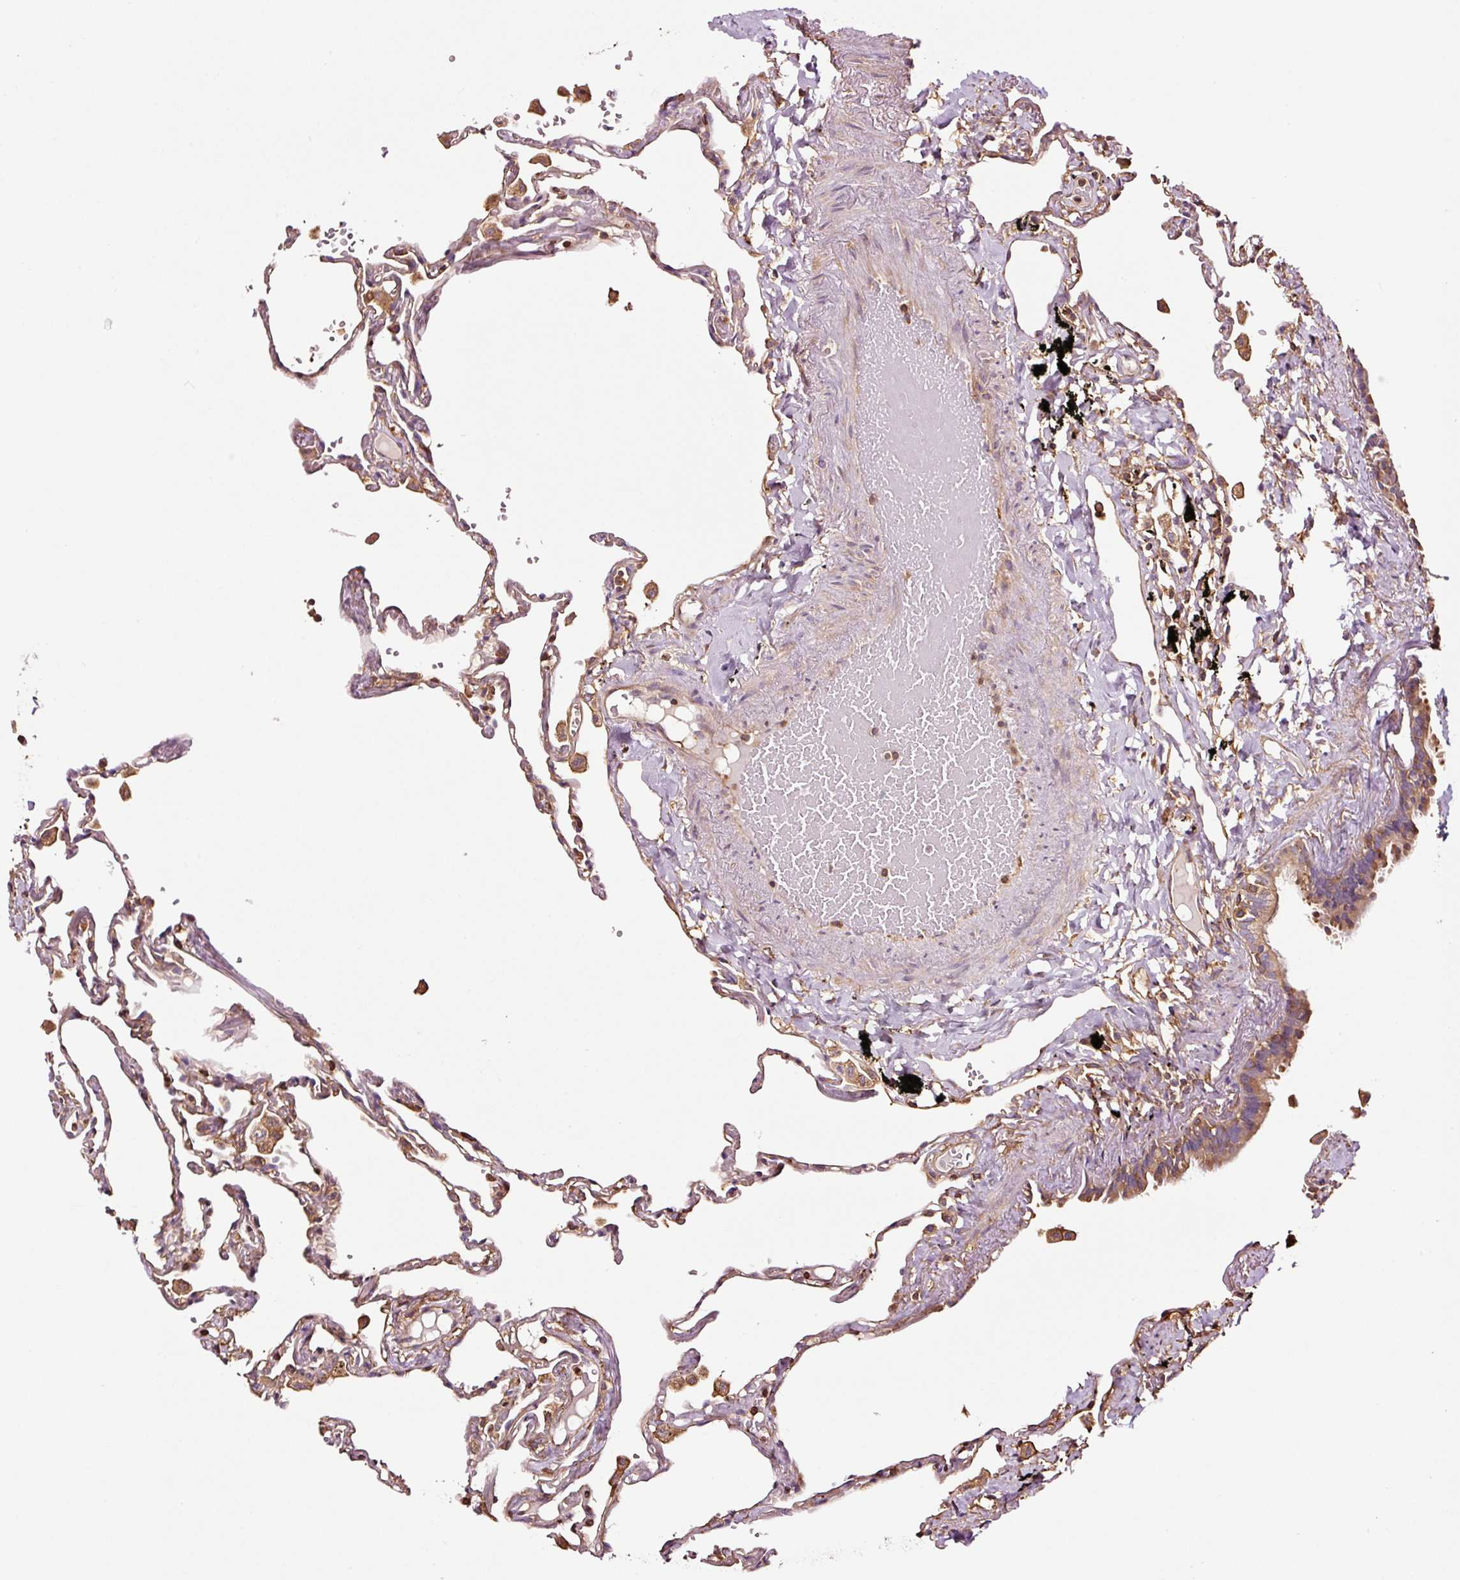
{"staining": {"intensity": "moderate", "quantity": ">75%", "location": "cytoplasmic/membranous"}, "tissue": "lung", "cell_type": "Alveolar cells", "image_type": "normal", "snomed": [{"axis": "morphology", "description": "Normal tissue, NOS"}, {"axis": "topography", "description": "Lung"}], "caption": "Immunohistochemical staining of normal lung exhibits medium levels of moderate cytoplasmic/membranous expression in approximately >75% of alveolar cells.", "gene": "METAP1", "patient": {"sex": "female", "age": 67}}